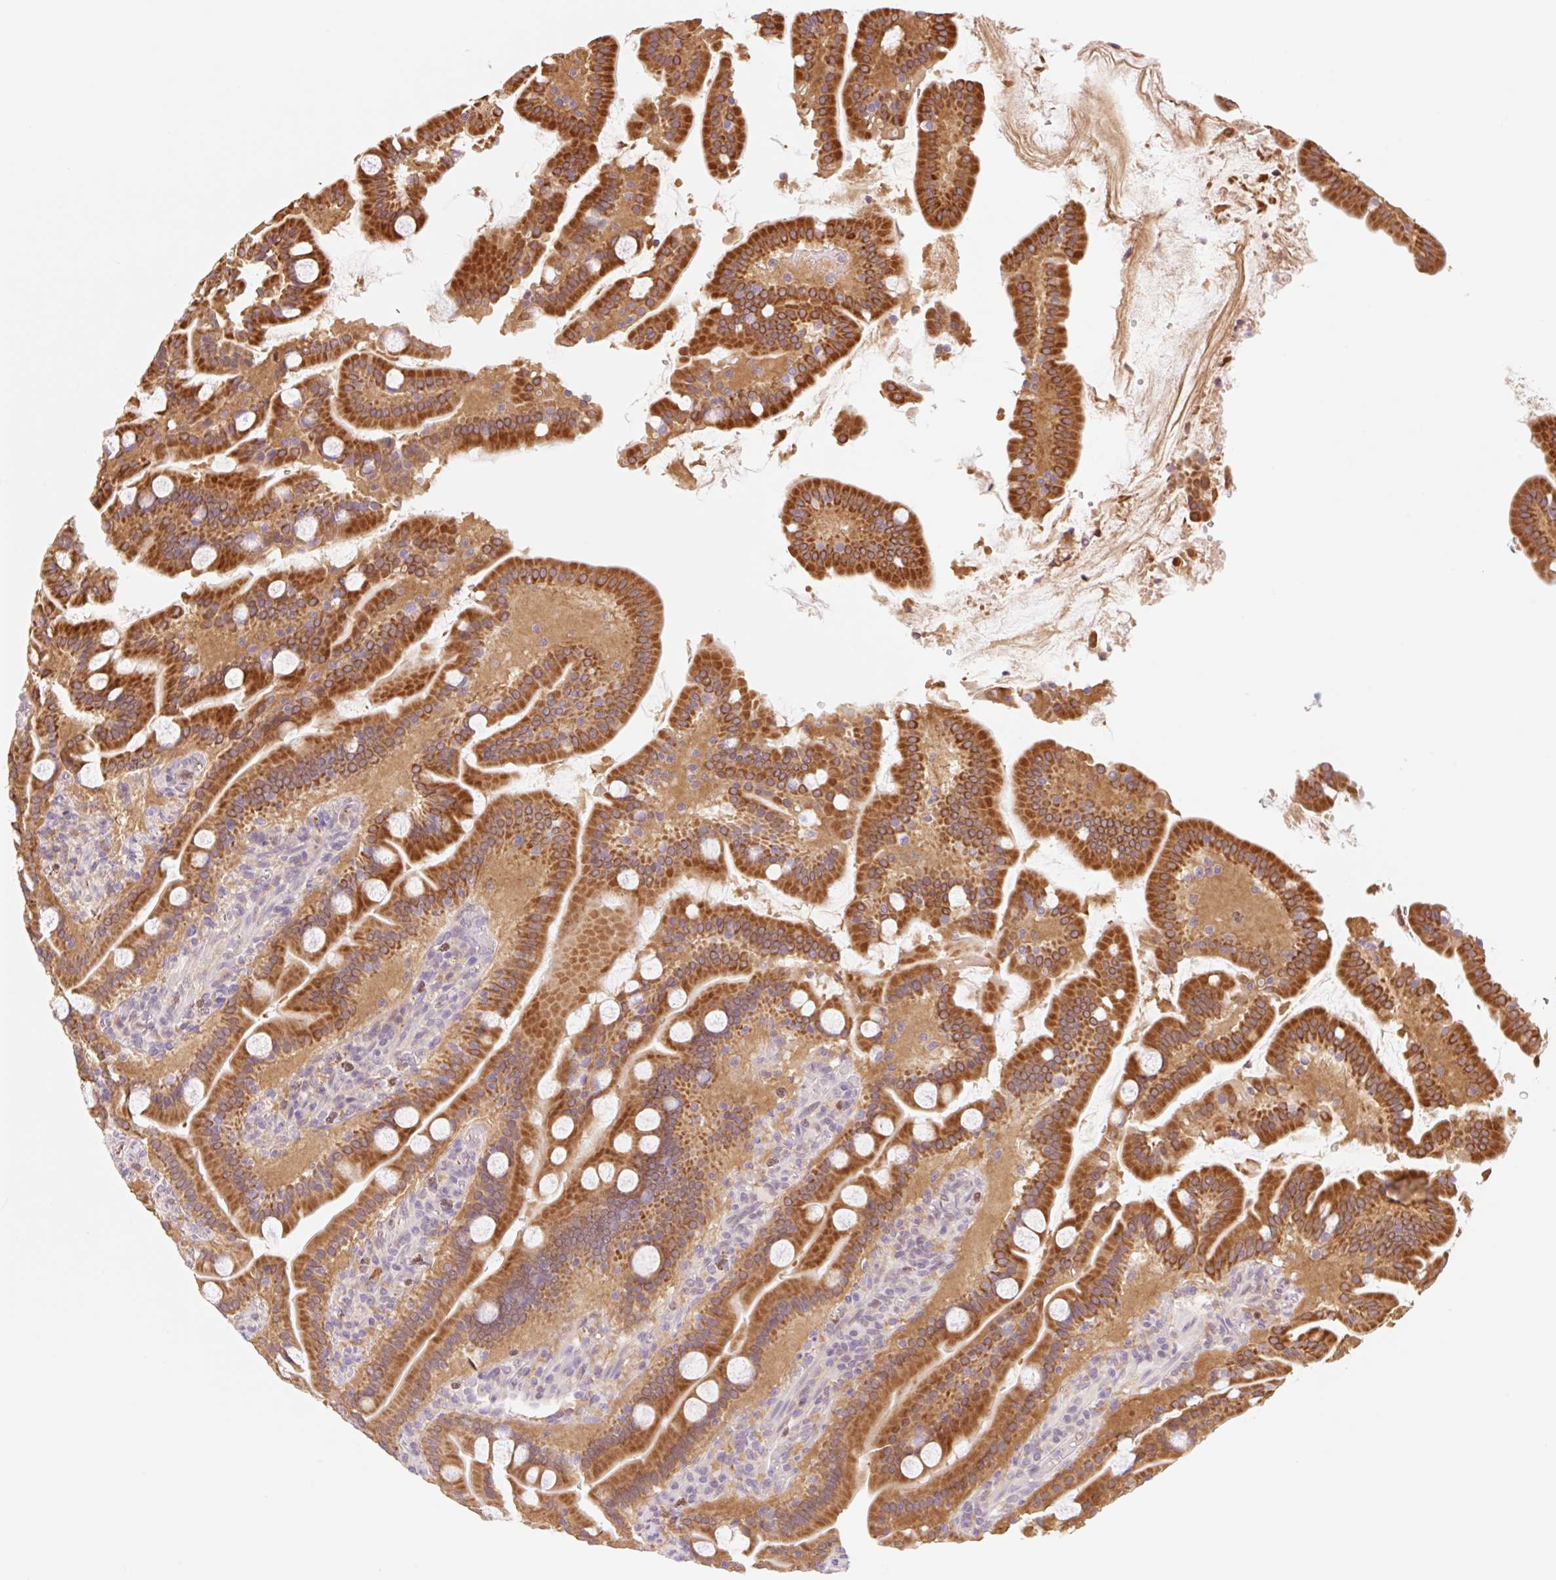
{"staining": {"intensity": "strong", "quantity": ">75%", "location": "cytoplasmic/membranous"}, "tissue": "duodenum", "cell_type": "Glandular cells", "image_type": "normal", "snomed": [{"axis": "morphology", "description": "Normal tissue, NOS"}, {"axis": "topography", "description": "Duodenum"}], "caption": "Brown immunohistochemical staining in benign duodenum displays strong cytoplasmic/membranous positivity in about >75% of glandular cells. (DAB (3,3'-diaminobenzidine) IHC, brown staining for protein, blue staining for nuclei).", "gene": "HEBP1", "patient": {"sex": "male", "age": 55}}